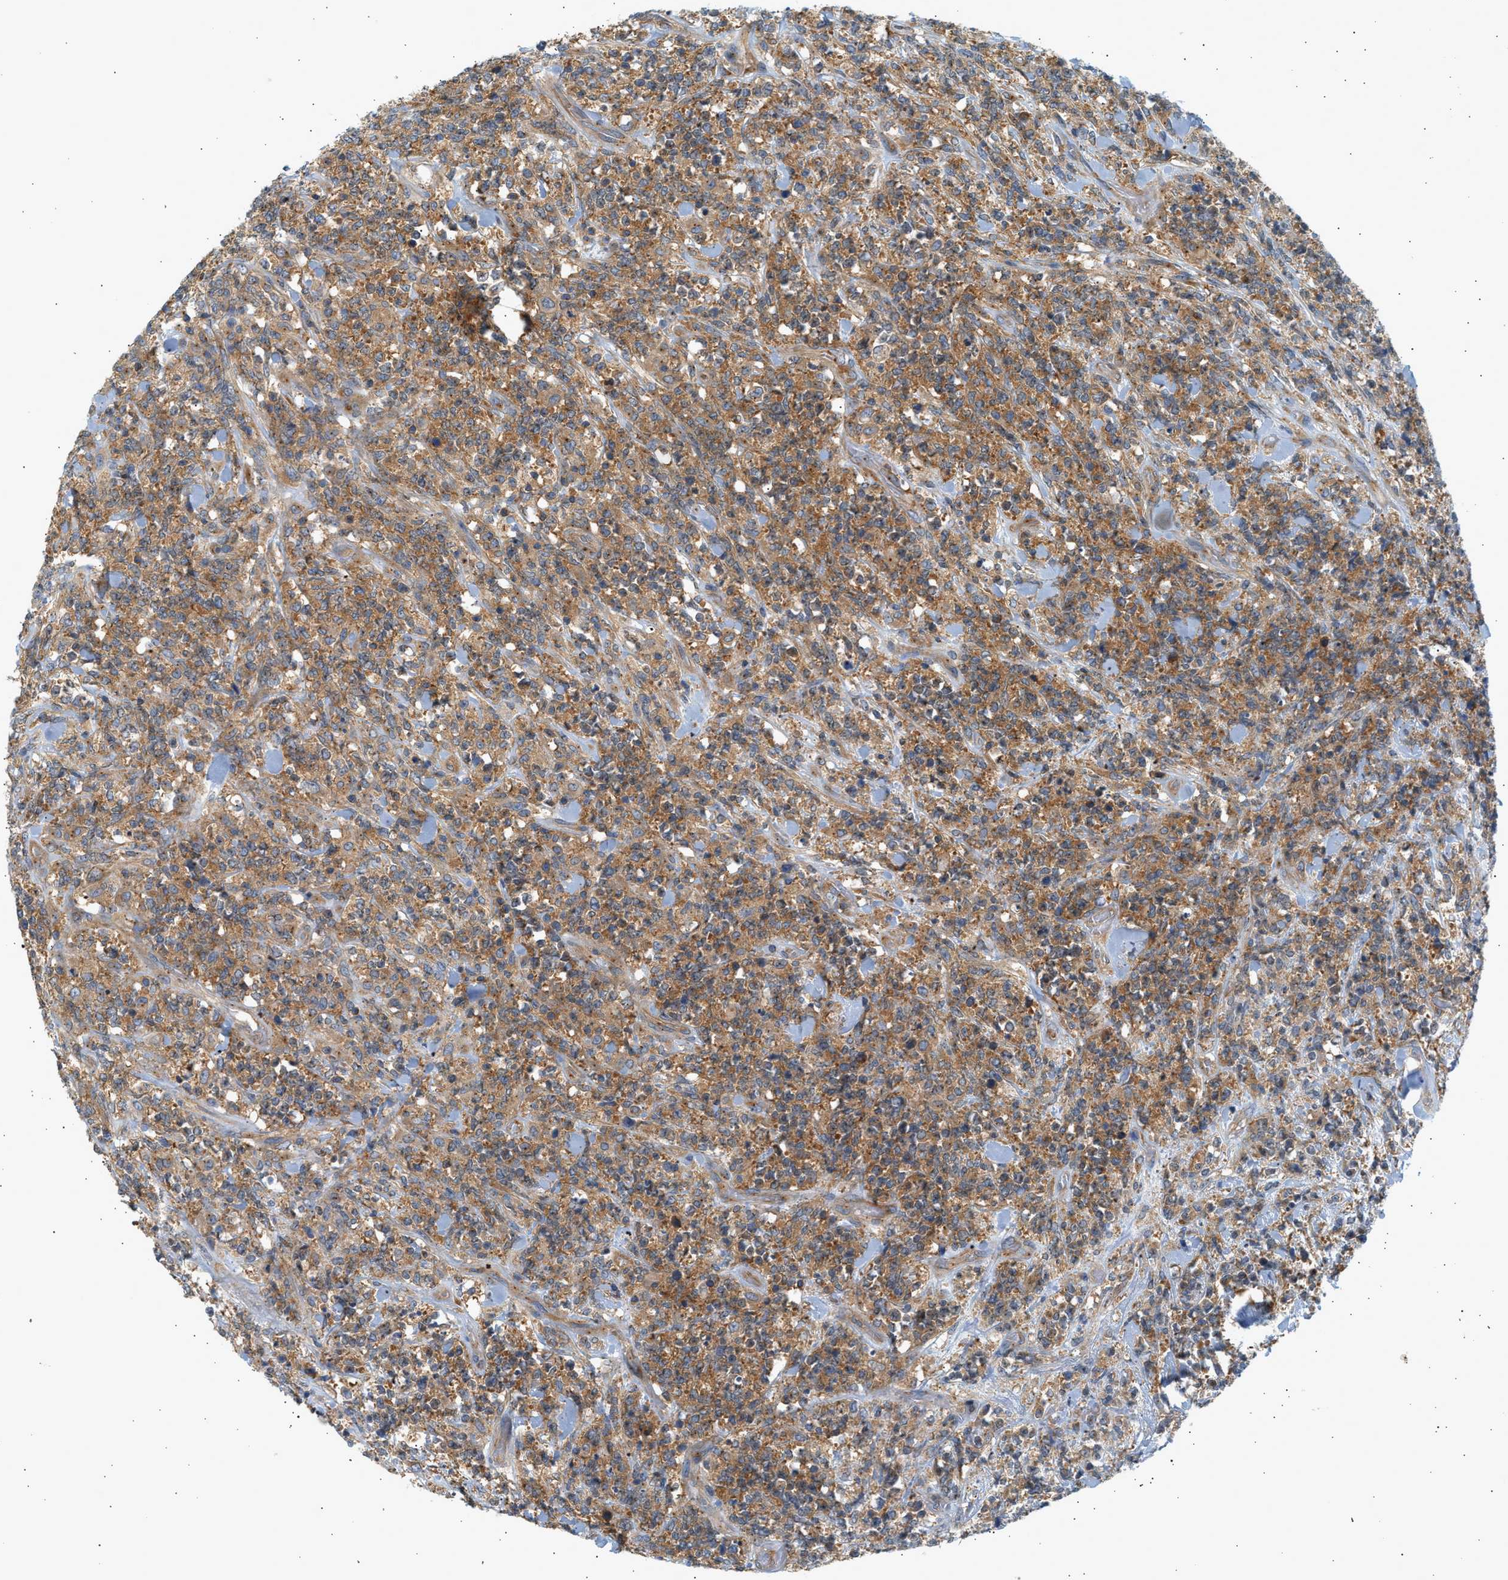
{"staining": {"intensity": "moderate", "quantity": ">75%", "location": "cytoplasmic/membranous"}, "tissue": "lymphoma", "cell_type": "Tumor cells", "image_type": "cancer", "snomed": [{"axis": "morphology", "description": "Malignant lymphoma, non-Hodgkin's type, High grade"}, {"axis": "topography", "description": "Soft tissue"}], "caption": "Brown immunohistochemical staining in malignant lymphoma, non-Hodgkin's type (high-grade) exhibits moderate cytoplasmic/membranous positivity in about >75% of tumor cells. (Stains: DAB in brown, nuclei in blue, Microscopy: brightfield microscopy at high magnification).", "gene": "PAFAH1B1", "patient": {"sex": "male", "age": 18}}